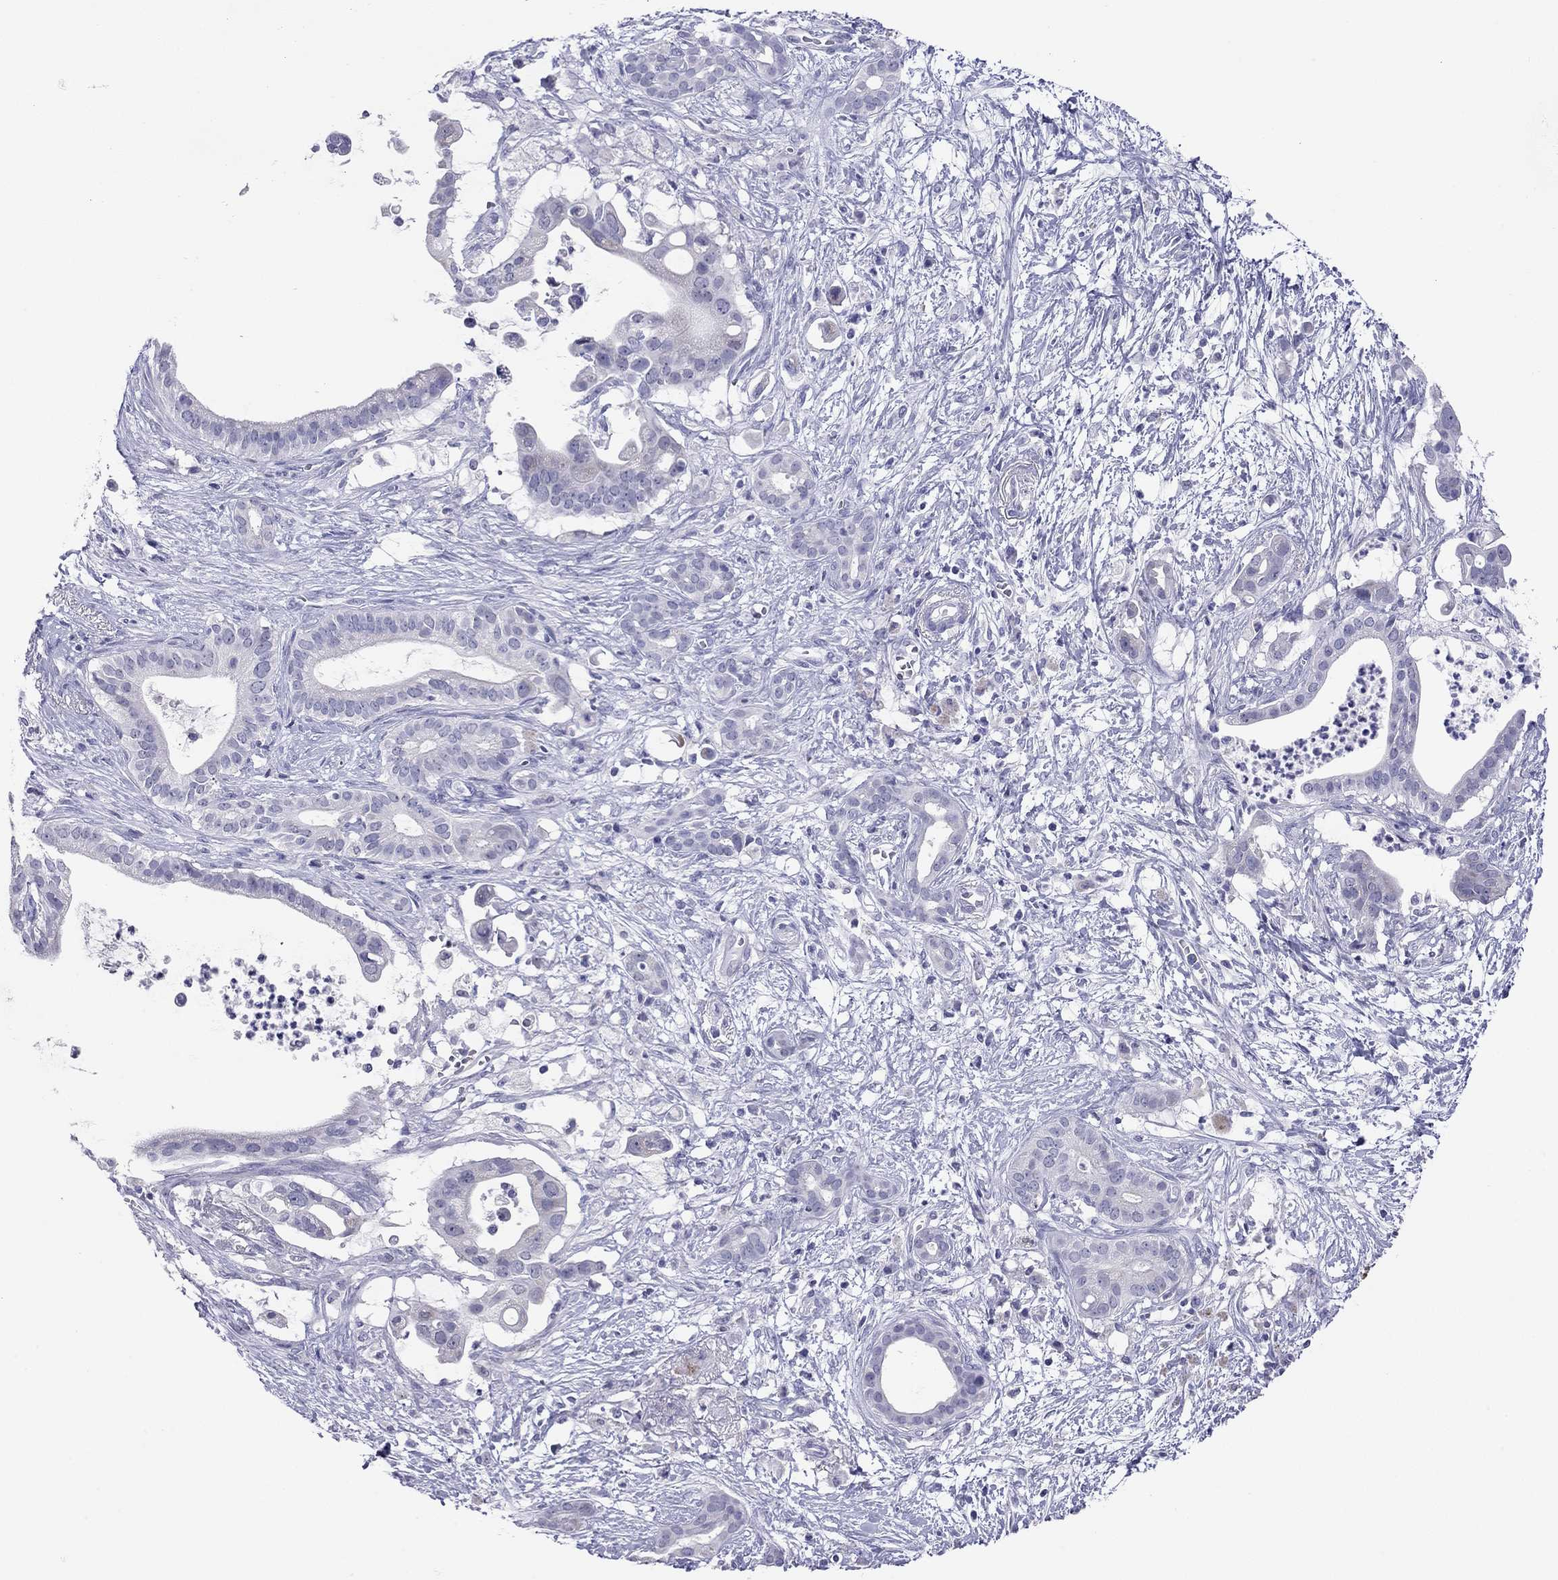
{"staining": {"intensity": "negative", "quantity": "none", "location": "none"}, "tissue": "pancreatic cancer", "cell_type": "Tumor cells", "image_type": "cancer", "snomed": [{"axis": "morphology", "description": "Adenocarcinoma, NOS"}, {"axis": "topography", "description": "Pancreas"}], "caption": "The immunohistochemistry (IHC) photomicrograph has no significant staining in tumor cells of pancreatic cancer (adenocarcinoma) tissue. (DAB IHC, high magnification).", "gene": "ARMC12", "patient": {"sex": "male", "age": 61}}